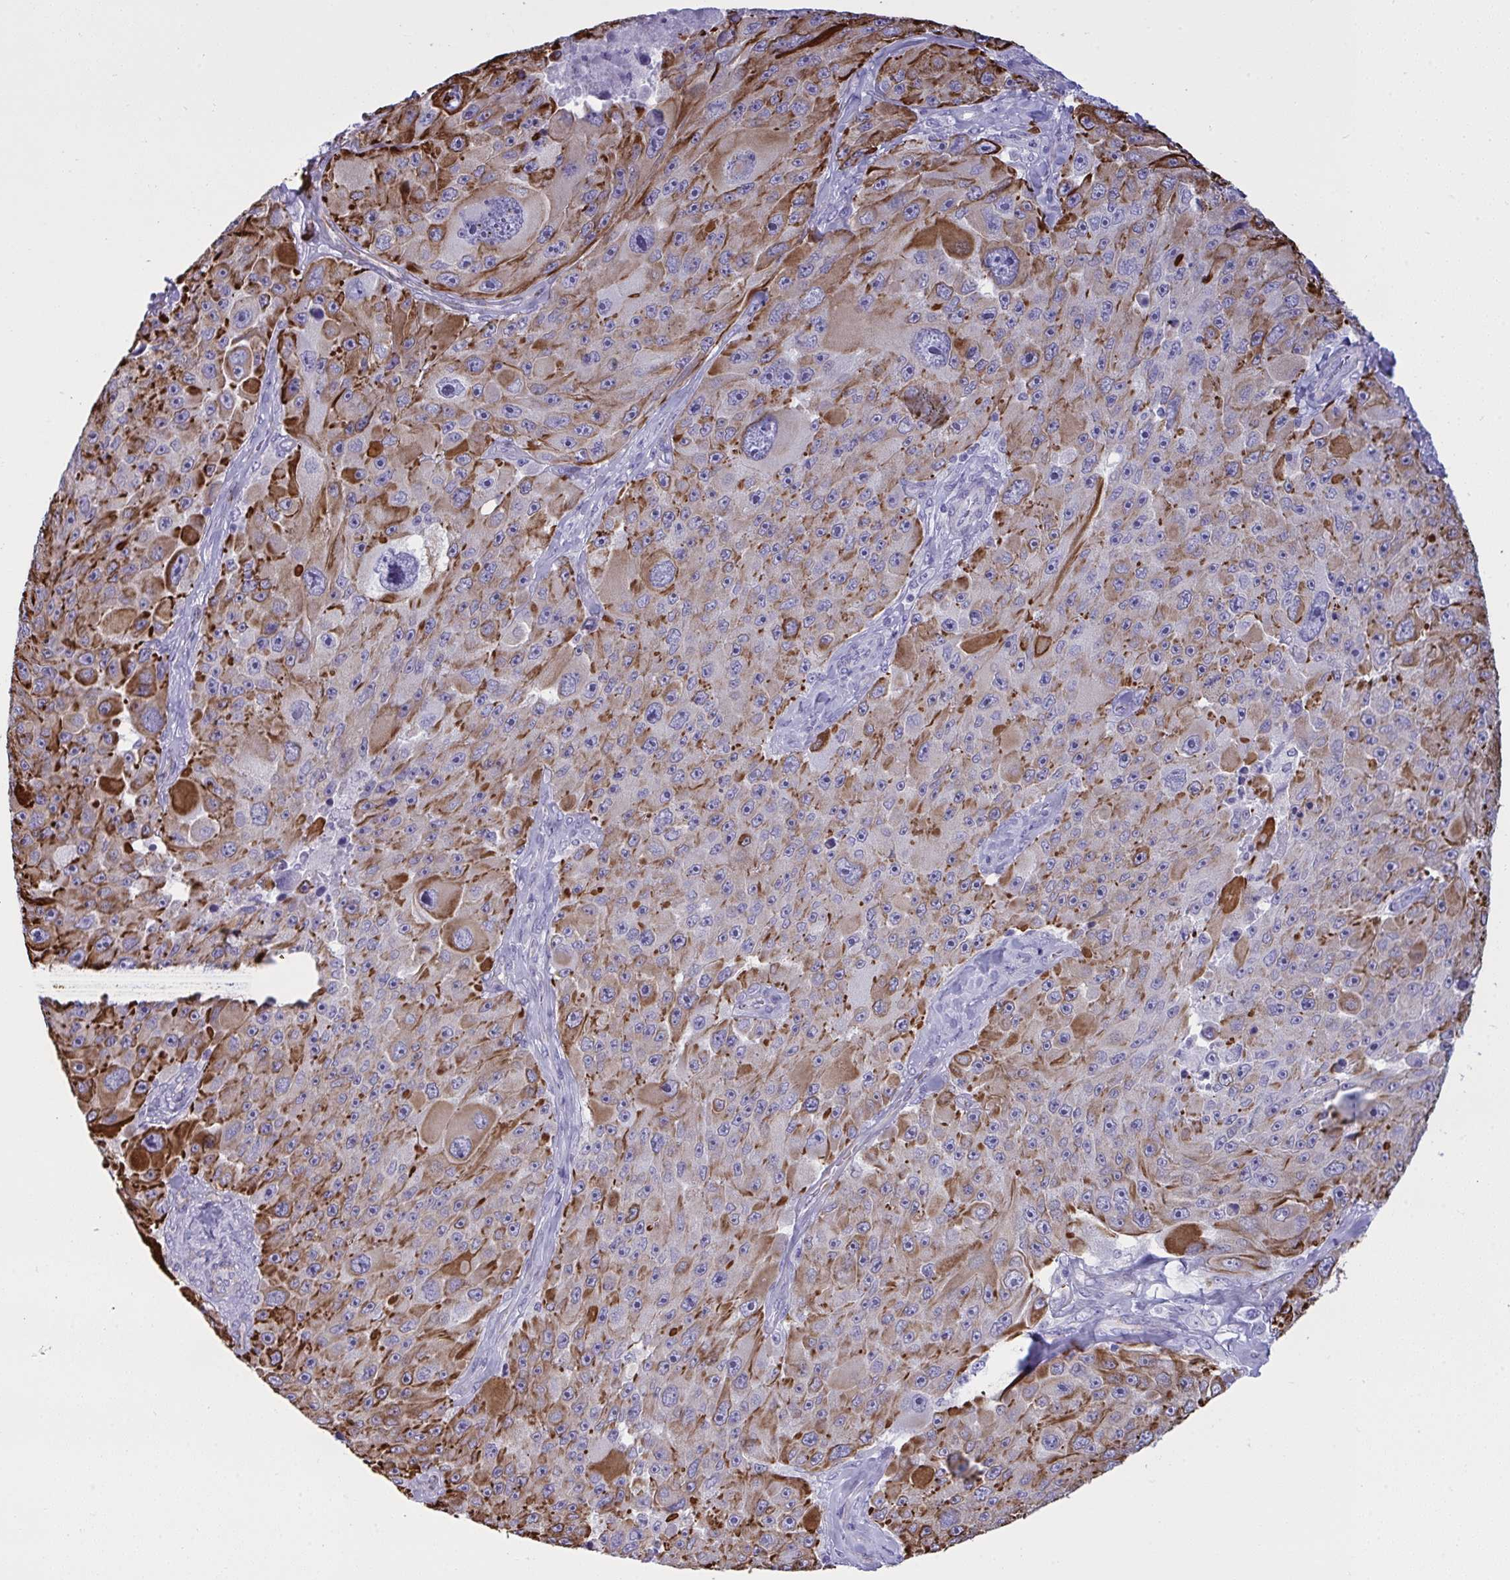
{"staining": {"intensity": "moderate", "quantity": "25%-75%", "location": "cytoplasmic/membranous"}, "tissue": "melanoma", "cell_type": "Tumor cells", "image_type": "cancer", "snomed": [{"axis": "morphology", "description": "Malignant melanoma, Metastatic site"}, {"axis": "topography", "description": "Lymph node"}], "caption": "Immunohistochemistry (IHC) of human malignant melanoma (metastatic site) demonstrates medium levels of moderate cytoplasmic/membranous staining in about 25%-75% of tumor cells.", "gene": "SLC35B1", "patient": {"sex": "male", "age": 62}}